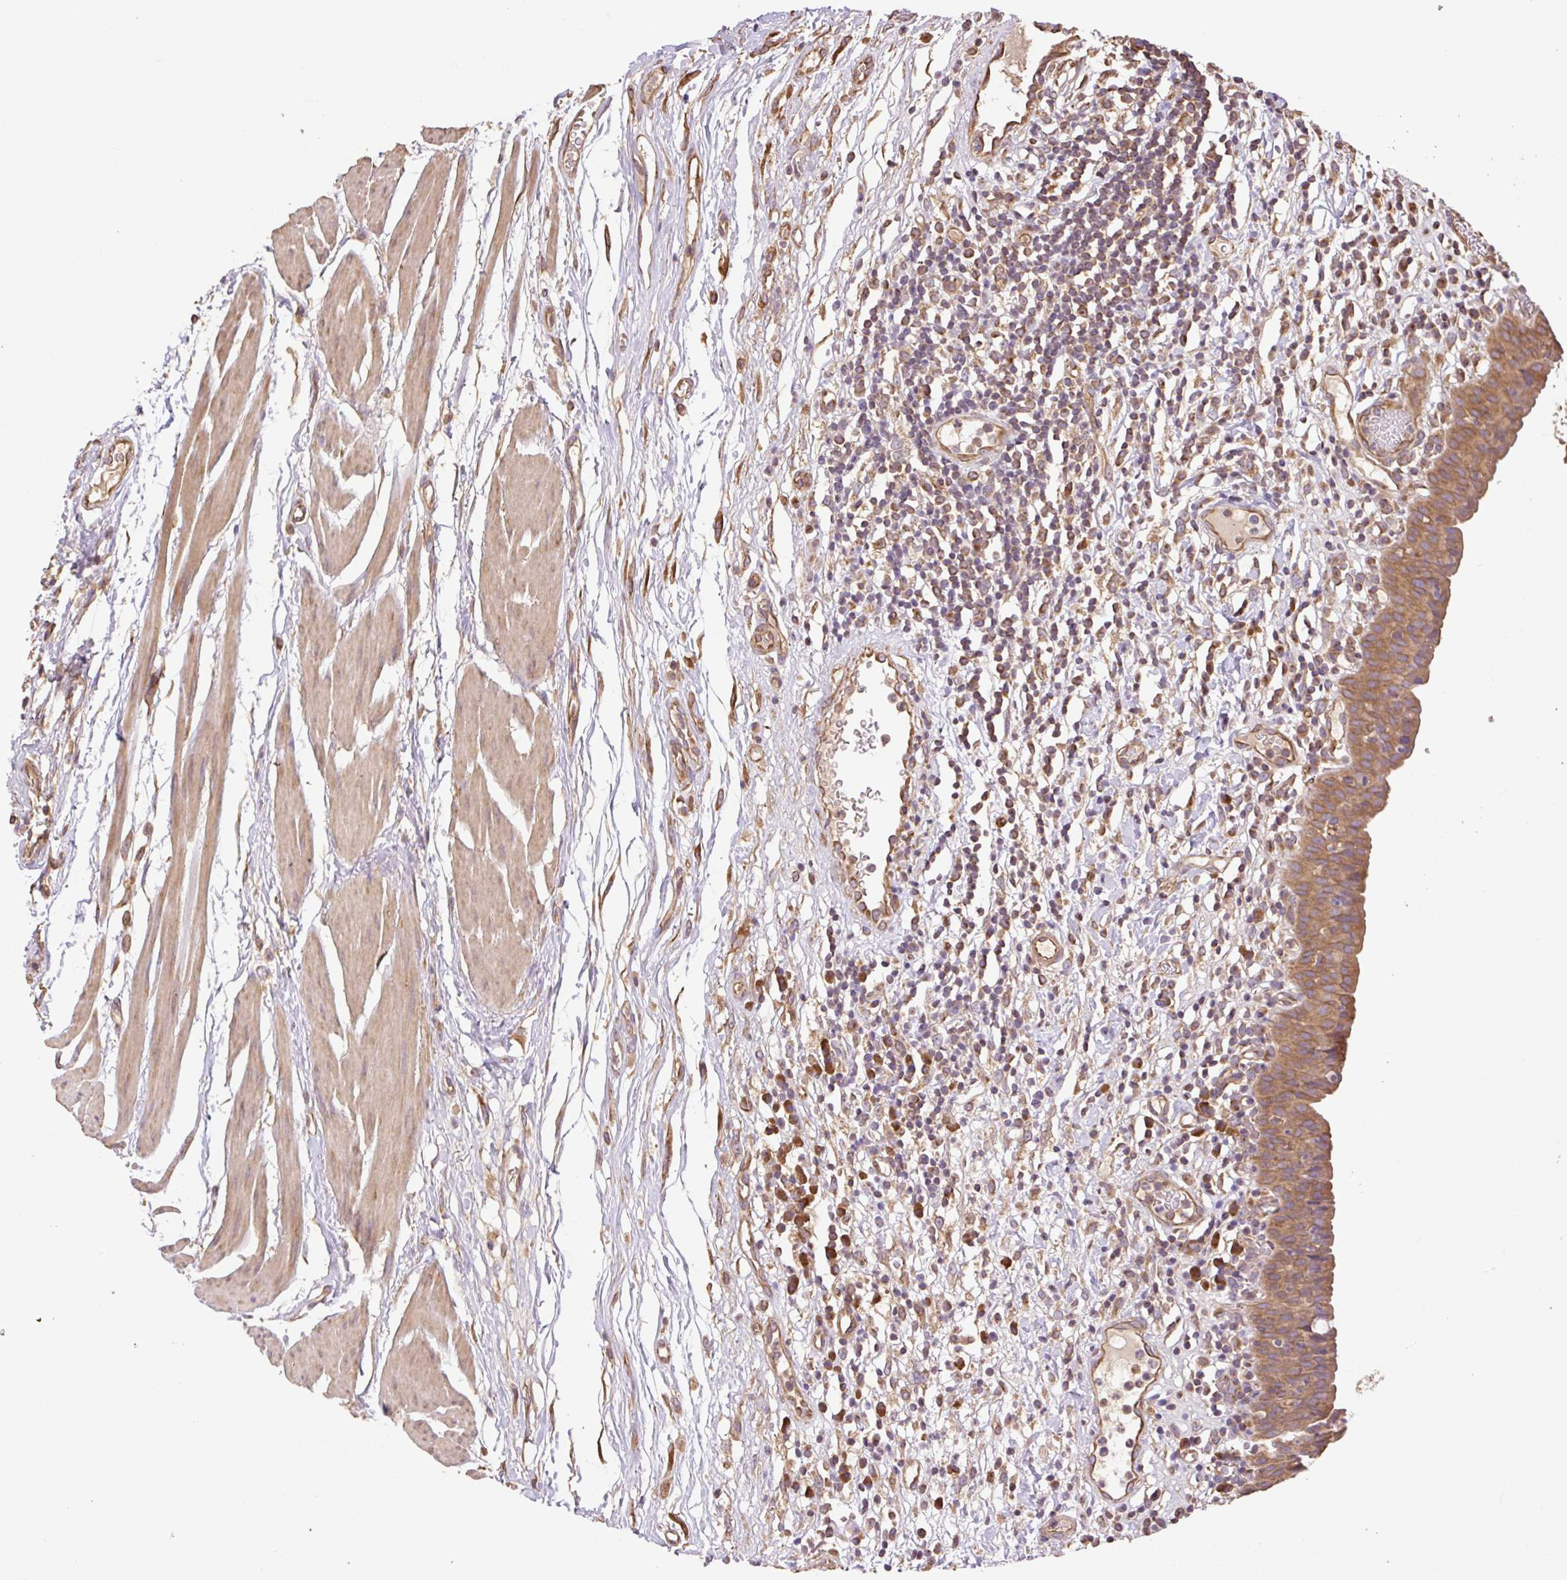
{"staining": {"intensity": "moderate", "quantity": ">75%", "location": "cytoplasmic/membranous"}, "tissue": "urinary bladder", "cell_type": "Urothelial cells", "image_type": "normal", "snomed": [{"axis": "morphology", "description": "Normal tissue, NOS"}, {"axis": "morphology", "description": "Inflammation, NOS"}, {"axis": "topography", "description": "Urinary bladder"}], "caption": "IHC image of unremarkable human urinary bladder stained for a protein (brown), which displays medium levels of moderate cytoplasmic/membranous expression in about >75% of urothelial cells.", "gene": "DESI1", "patient": {"sex": "male", "age": 57}}